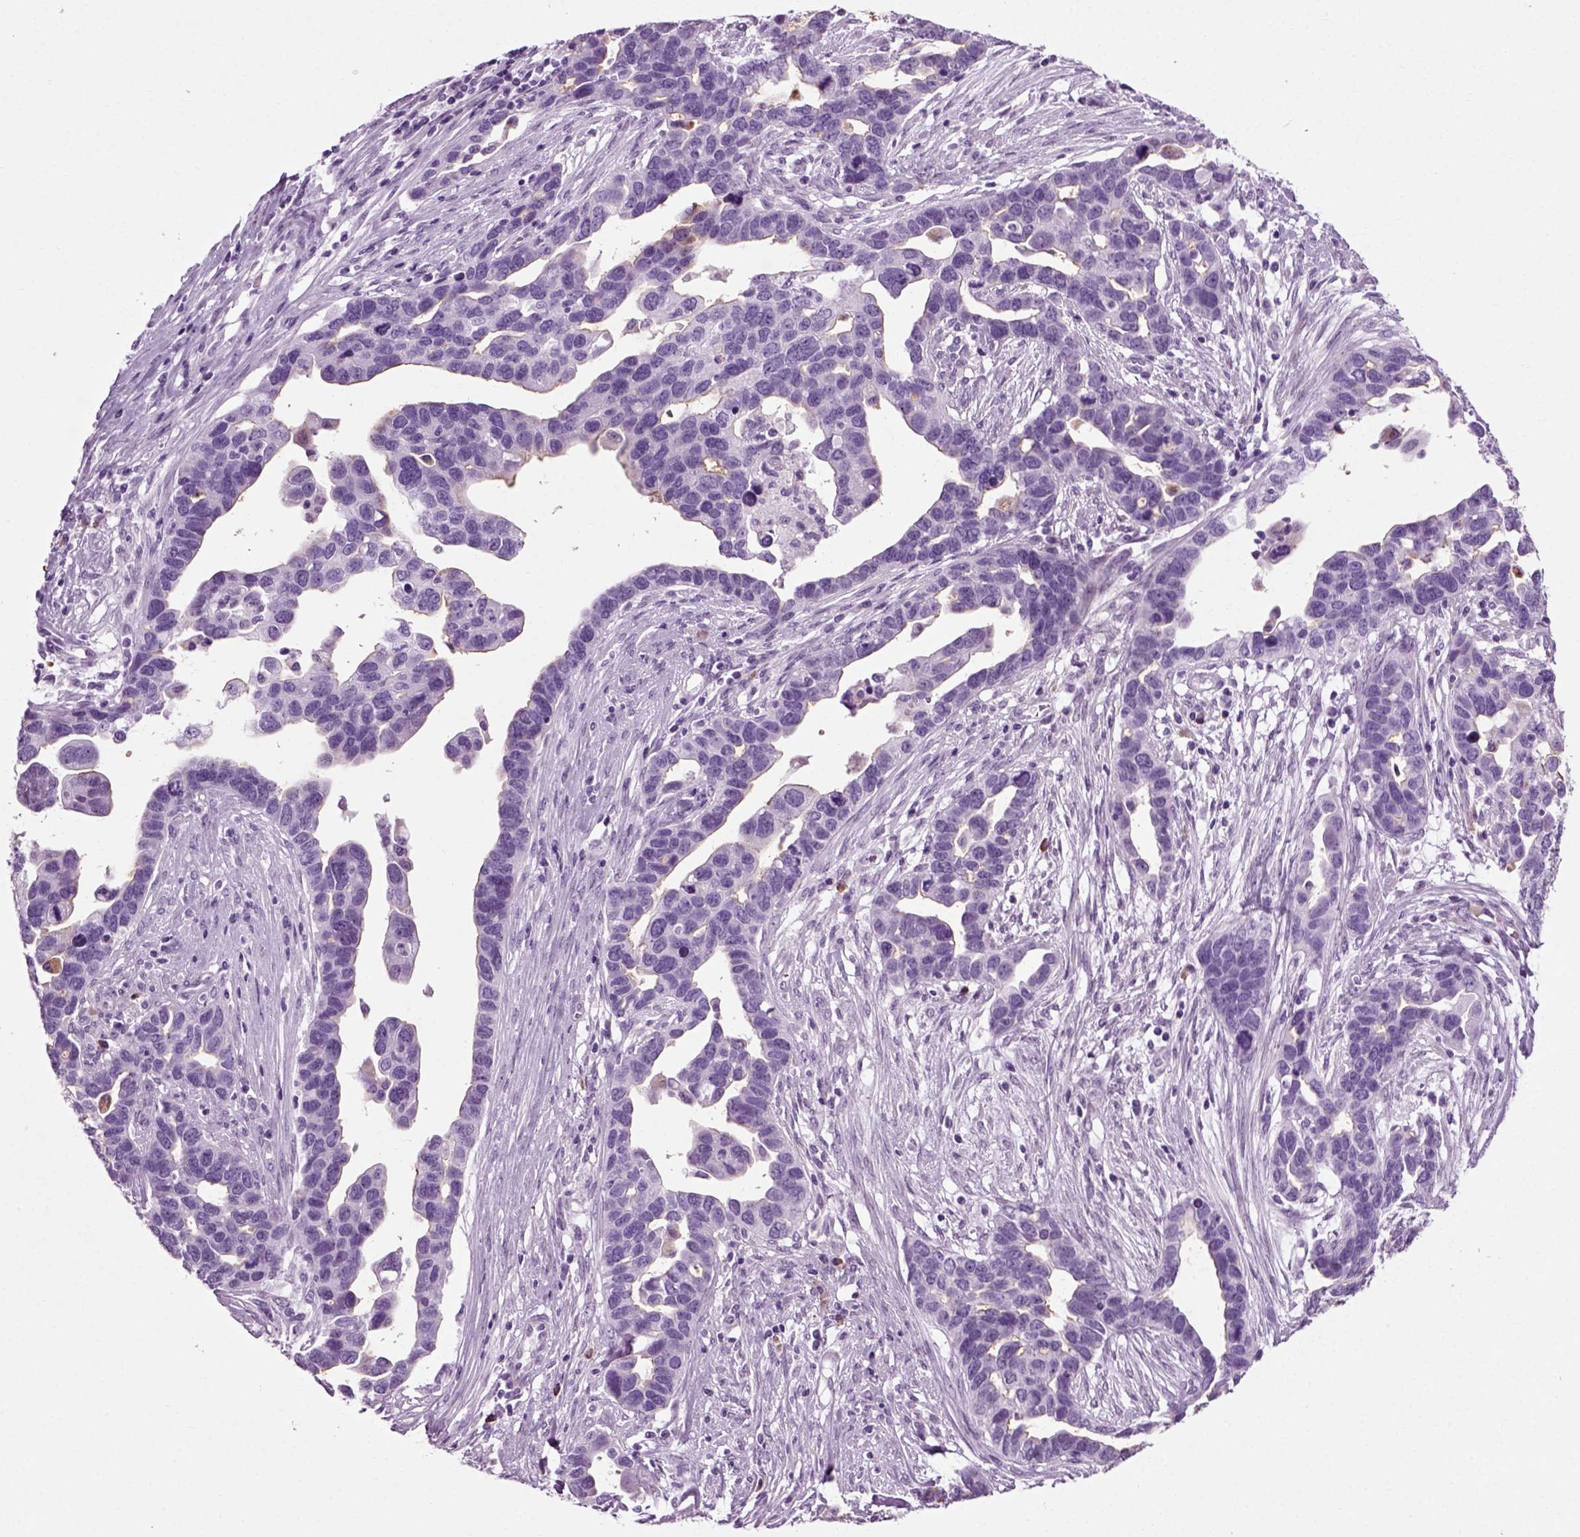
{"staining": {"intensity": "negative", "quantity": "none", "location": "none"}, "tissue": "ovarian cancer", "cell_type": "Tumor cells", "image_type": "cancer", "snomed": [{"axis": "morphology", "description": "Cystadenocarcinoma, serous, NOS"}, {"axis": "topography", "description": "Ovary"}], "caption": "Micrograph shows no protein staining in tumor cells of ovarian cancer tissue.", "gene": "SLC26A8", "patient": {"sex": "female", "age": 54}}